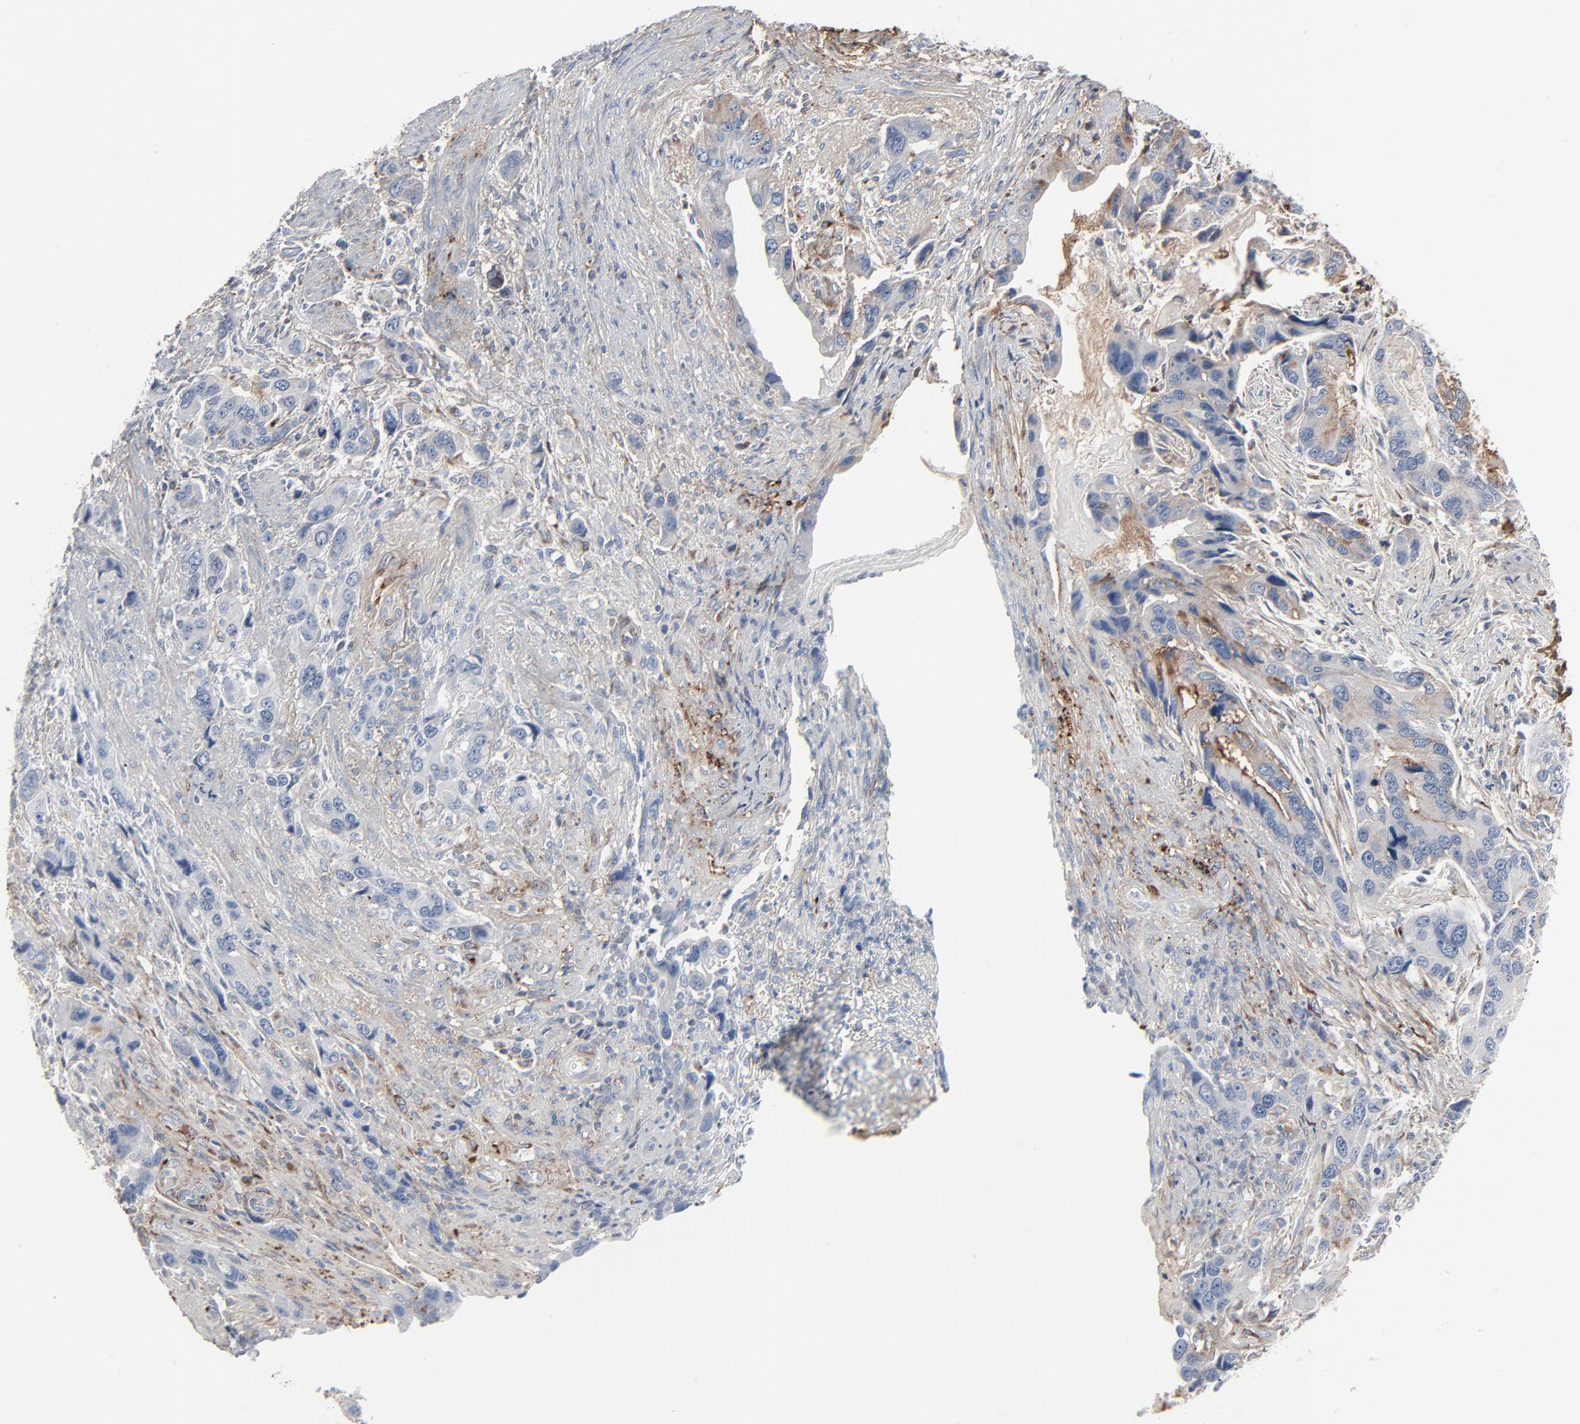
{"staining": {"intensity": "moderate", "quantity": "<25%", "location": "cytoplasmic/membranous"}, "tissue": "stomach cancer", "cell_type": "Tumor cells", "image_type": "cancer", "snomed": [{"axis": "morphology", "description": "Adenocarcinoma, NOS"}, {"axis": "topography", "description": "Stomach, lower"}], "caption": "This histopathology image exhibits immunohistochemistry (IHC) staining of stomach adenocarcinoma, with low moderate cytoplasmic/membranous positivity in approximately <25% of tumor cells.", "gene": "BGN", "patient": {"sex": "female", "age": 93}}